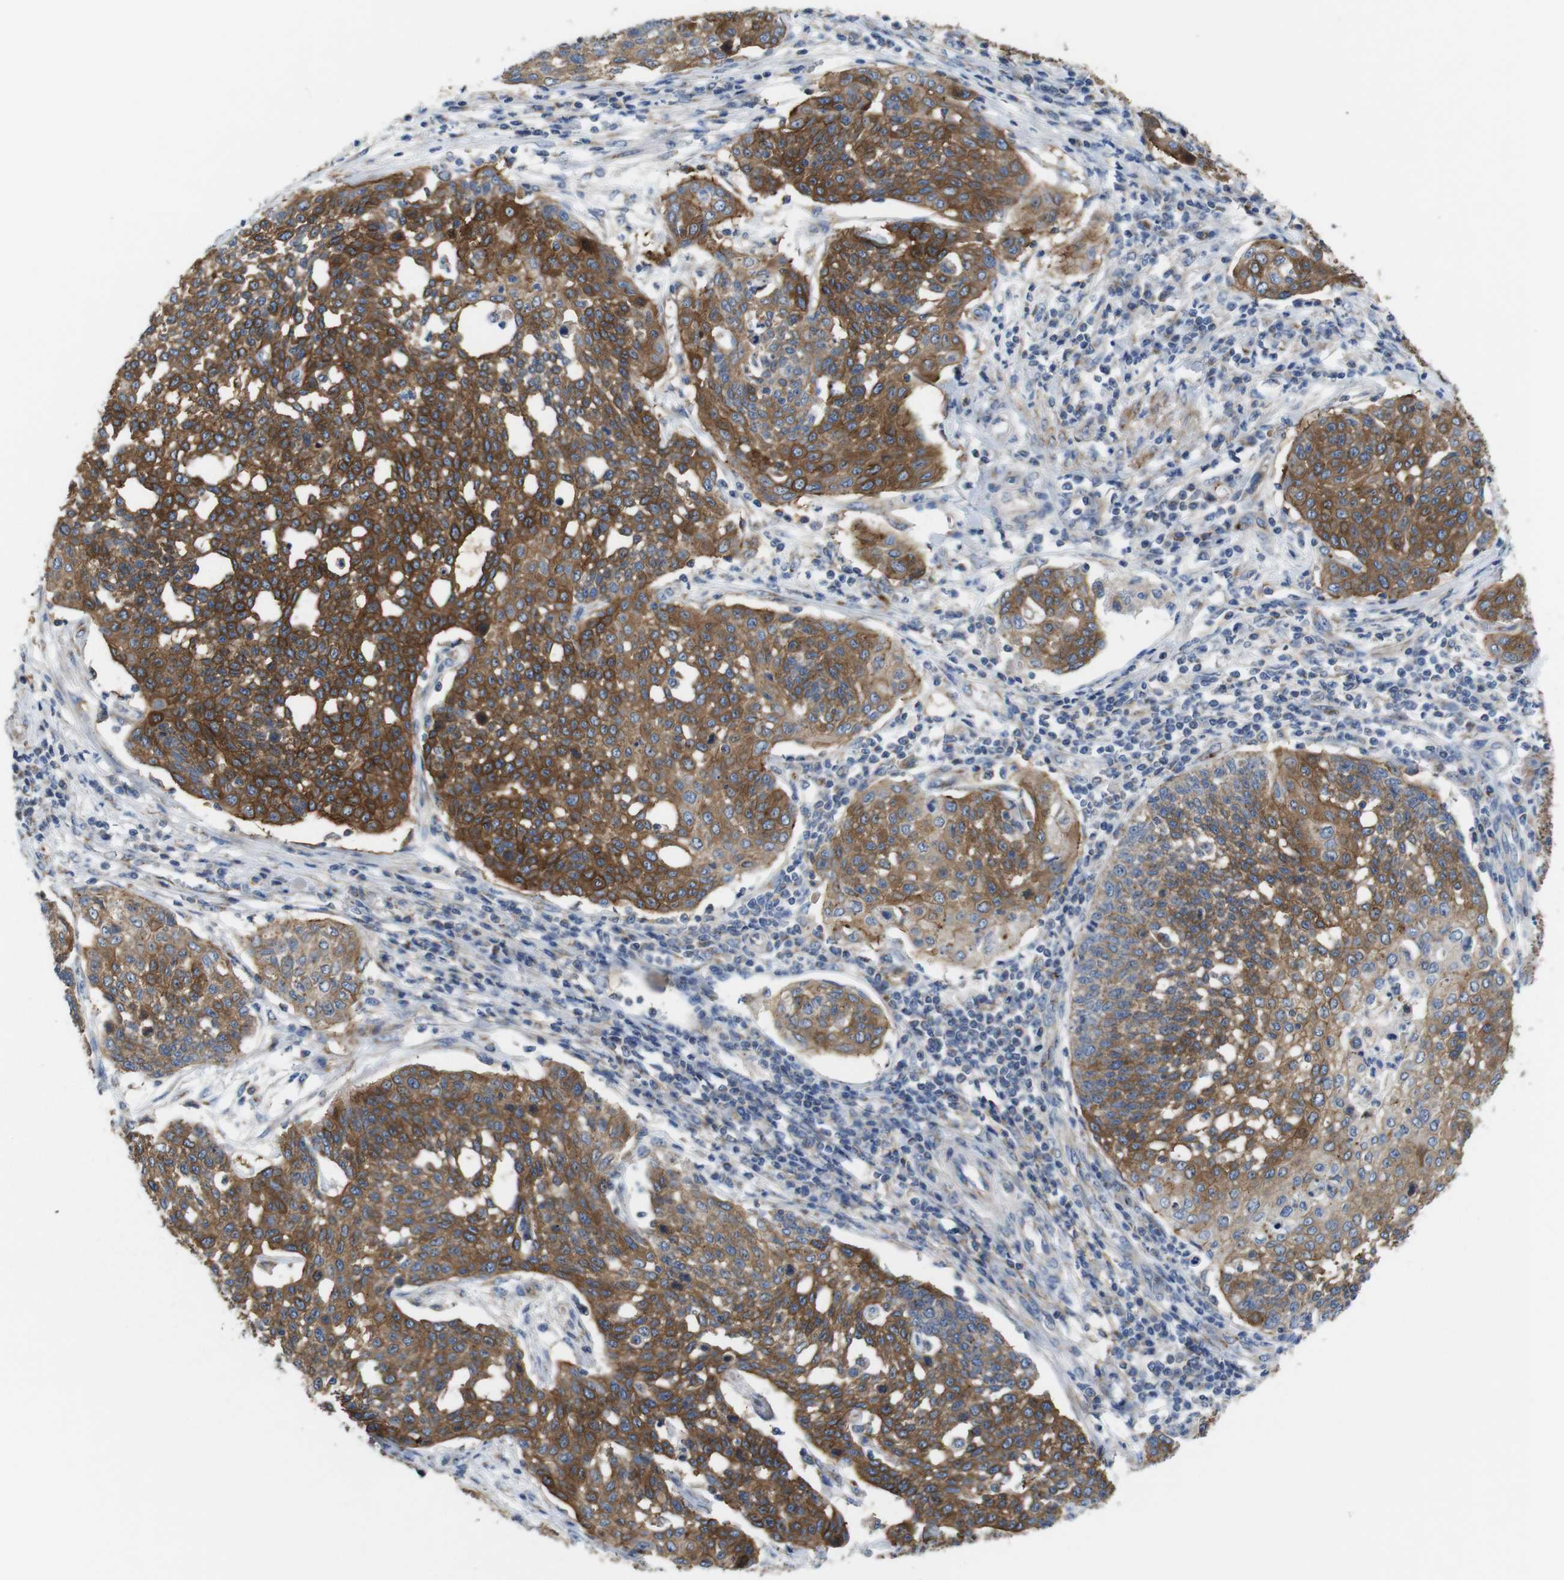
{"staining": {"intensity": "strong", "quantity": "25%-75%", "location": "cytoplasmic/membranous"}, "tissue": "cervical cancer", "cell_type": "Tumor cells", "image_type": "cancer", "snomed": [{"axis": "morphology", "description": "Squamous cell carcinoma, NOS"}, {"axis": "topography", "description": "Cervix"}], "caption": "Protein expression analysis of human cervical squamous cell carcinoma reveals strong cytoplasmic/membranous staining in about 25%-75% of tumor cells.", "gene": "EFCAB14", "patient": {"sex": "female", "age": 34}}